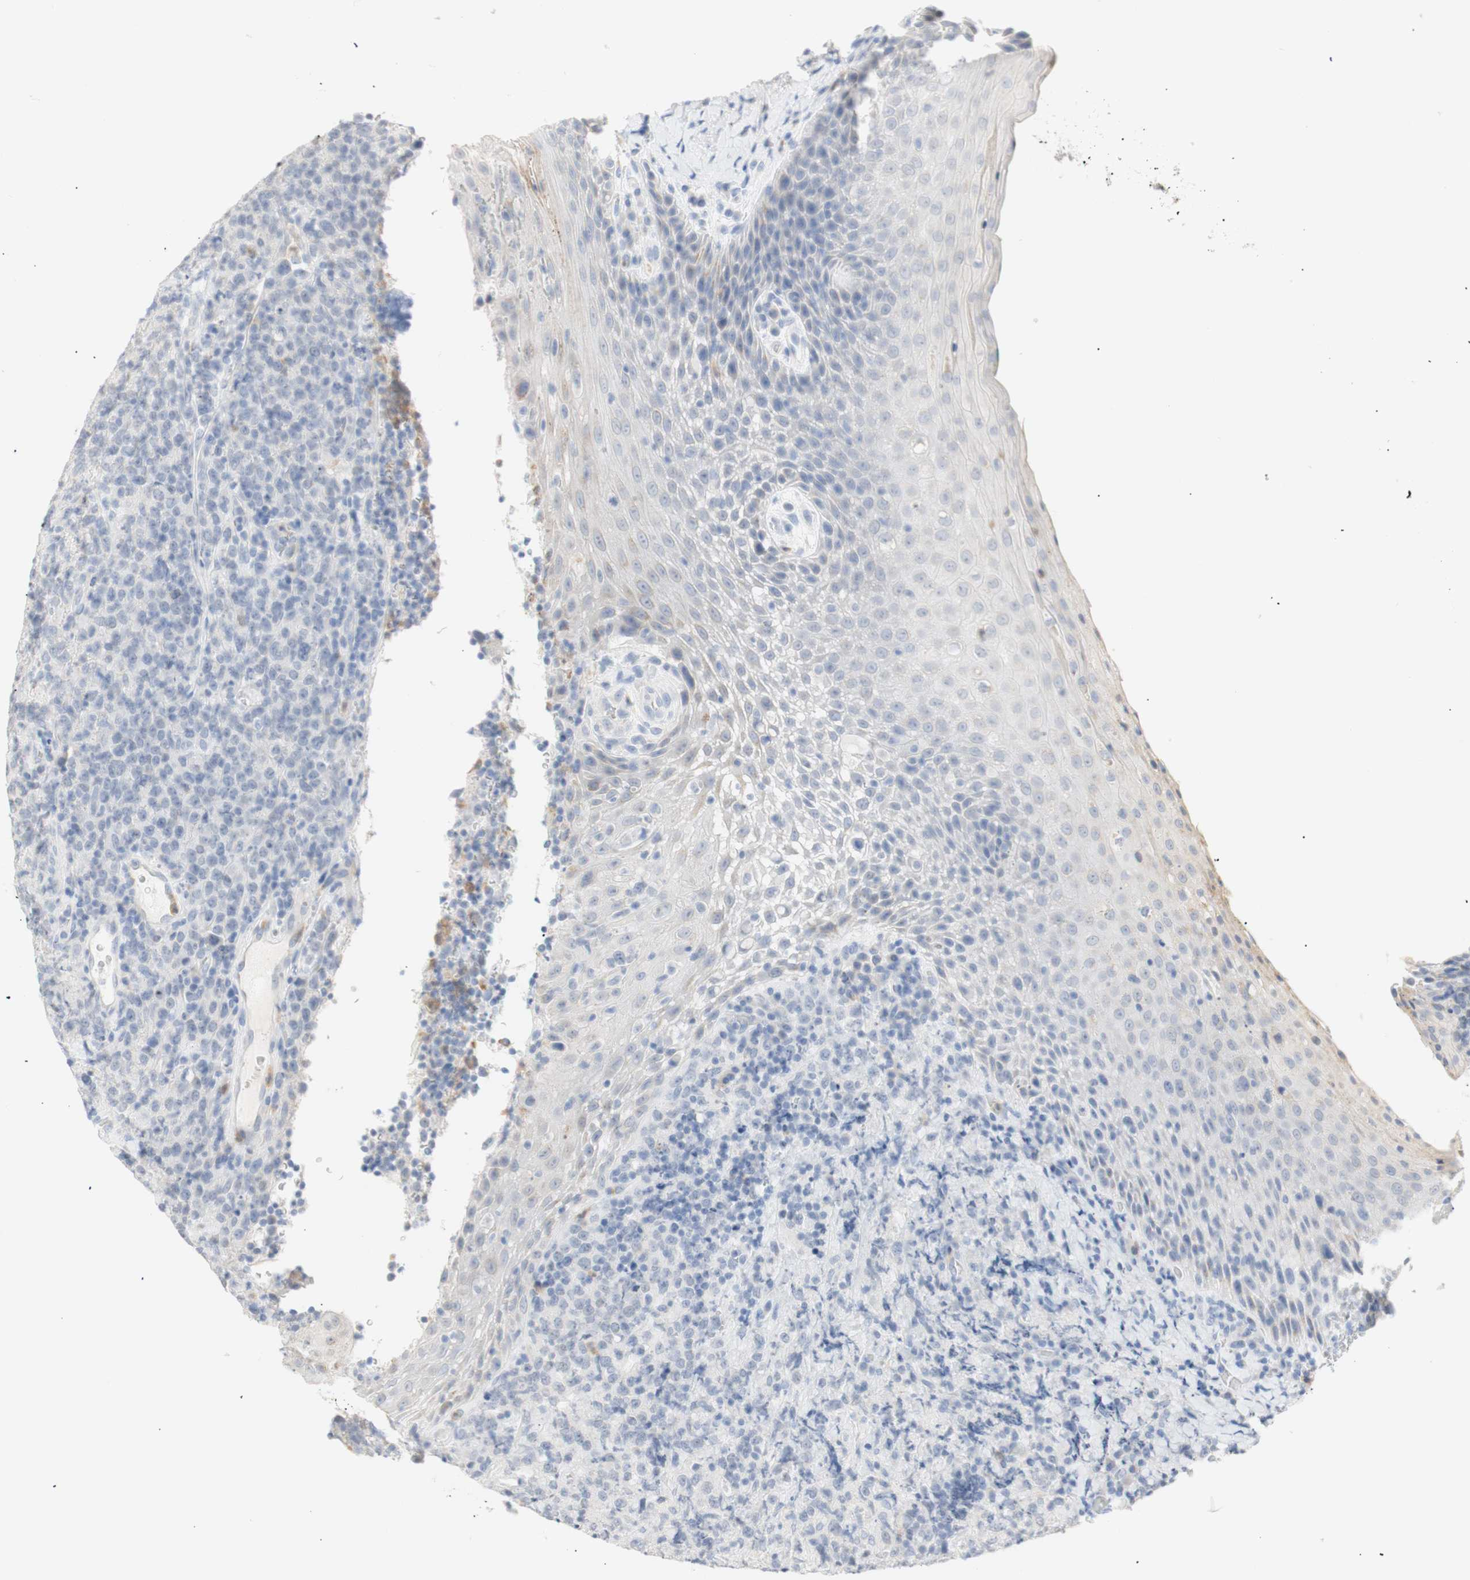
{"staining": {"intensity": "negative", "quantity": "none", "location": "none"}, "tissue": "lymphoma", "cell_type": "Tumor cells", "image_type": "cancer", "snomed": [{"axis": "morphology", "description": "Malignant lymphoma, non-Hodgkin's type, High grade"}, {"axis": "topography", "description": "Tonsil"}], "caption": "This photomicrograph is of lymphoma stained with immunohistochemistry (IHC) to label a protein in brown with the nuclei are counter-stained blue. There is no positivity in tumor cells.", "gene": "B4GALNT3", "patient": {"sex": "female", "age": 36}}